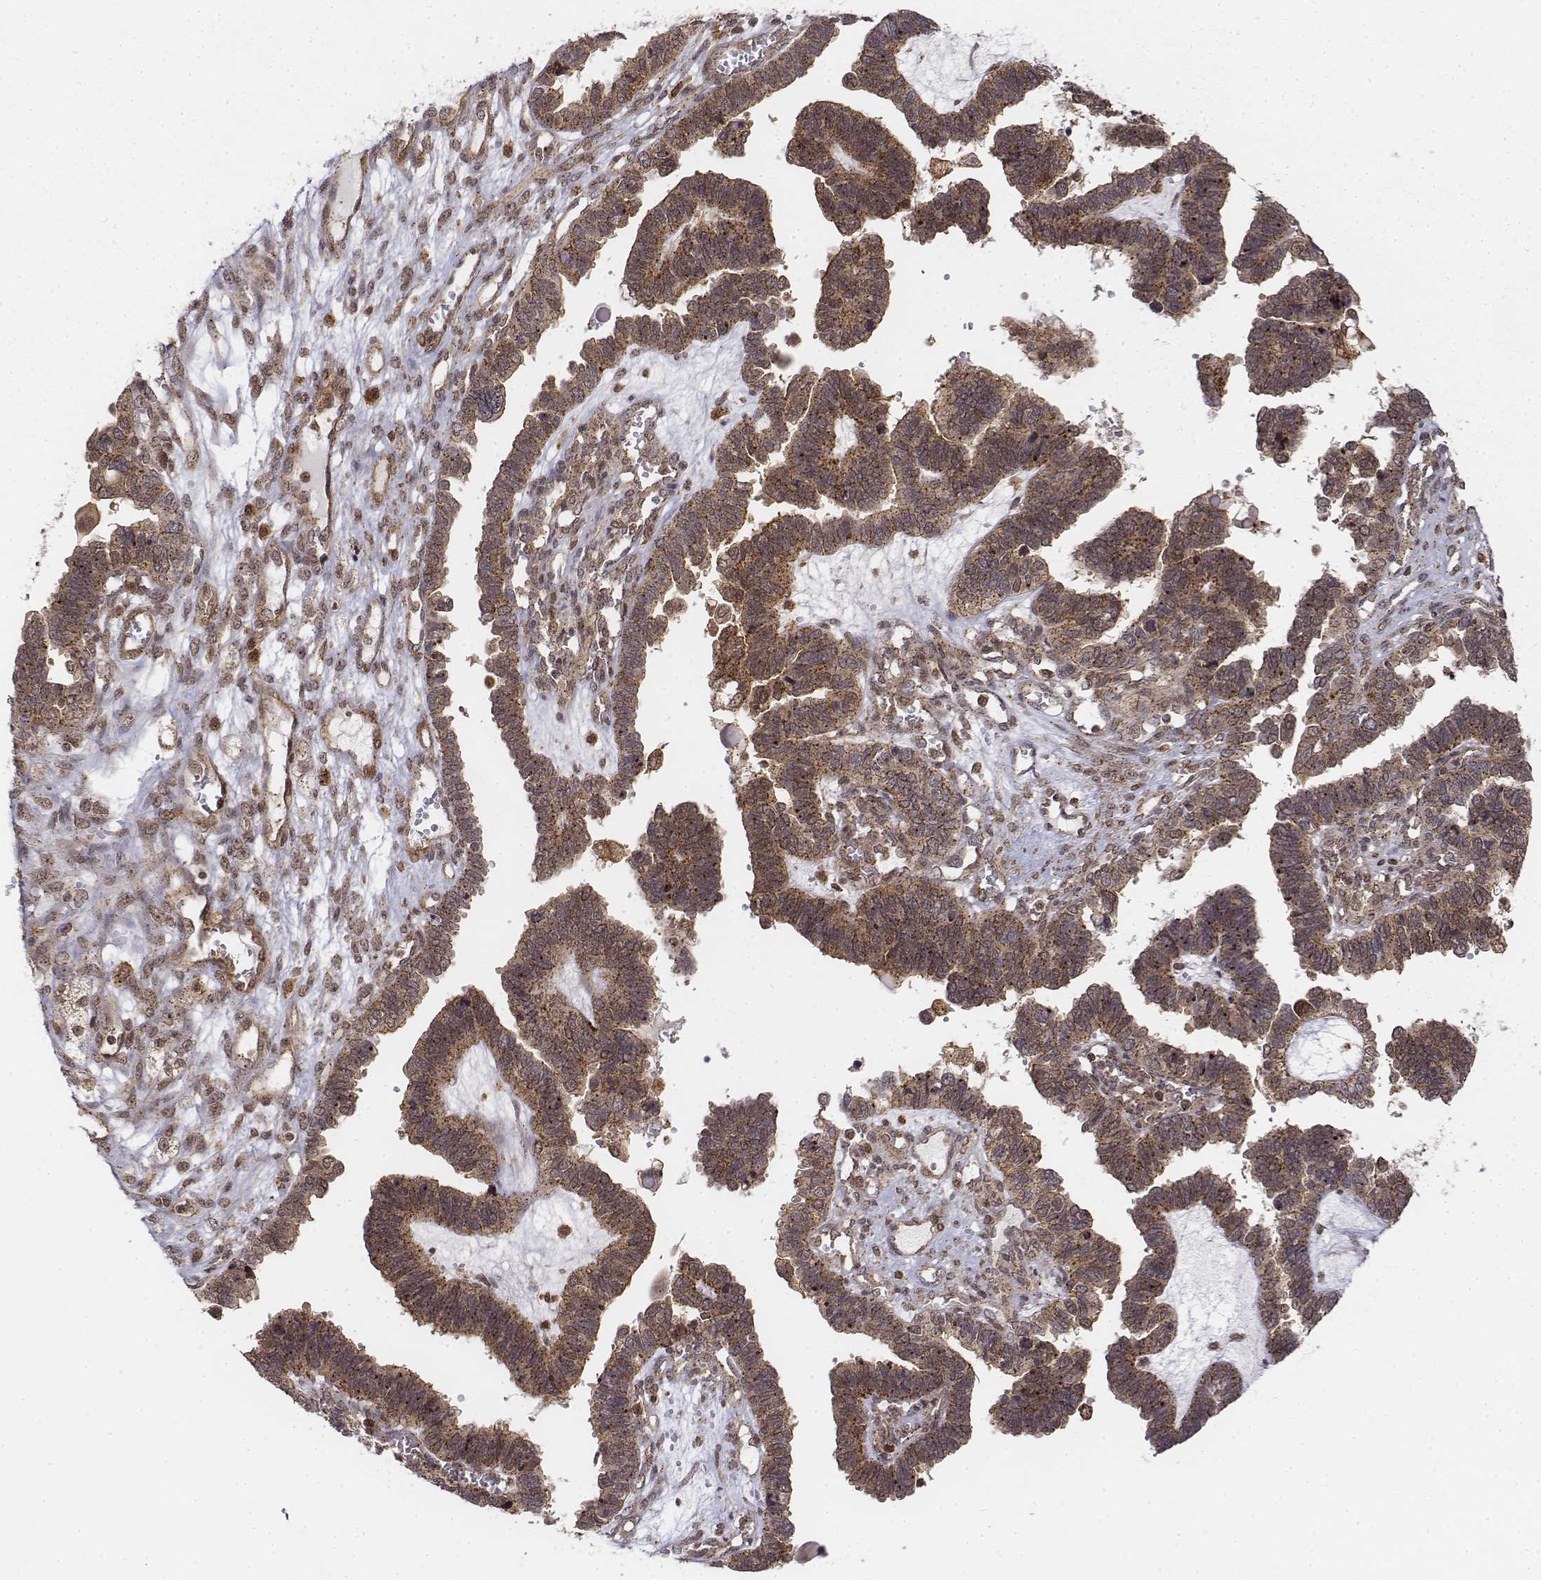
{"staining": {"intensity": "moderate", "quantity": ">75%", "location": "cytoplasmic/membranous"}, "tissue": "ovarian cancer", "cell_type": "Tumor cells", "image_type": "cancer", "snomed": [{"axis": "morphology", "description": "Cystadenocarcinoma, serous, NOS"}, {"axis": "topography", "description": "Ovary"}], "caption": "Ovarian cancer stained with immunohistochemistry (IHC) displays moderate cytoplasmic/membranous positivity in about >75% of tumor cells. (Stains: DAB (3,3'-diaminobenzidine) in brown, nuclei in blue, Microscopy: brightfield microscopy at high magnification).", "gene": "ZFYVE19", "patient": {"sex": "female", "age": 51}}